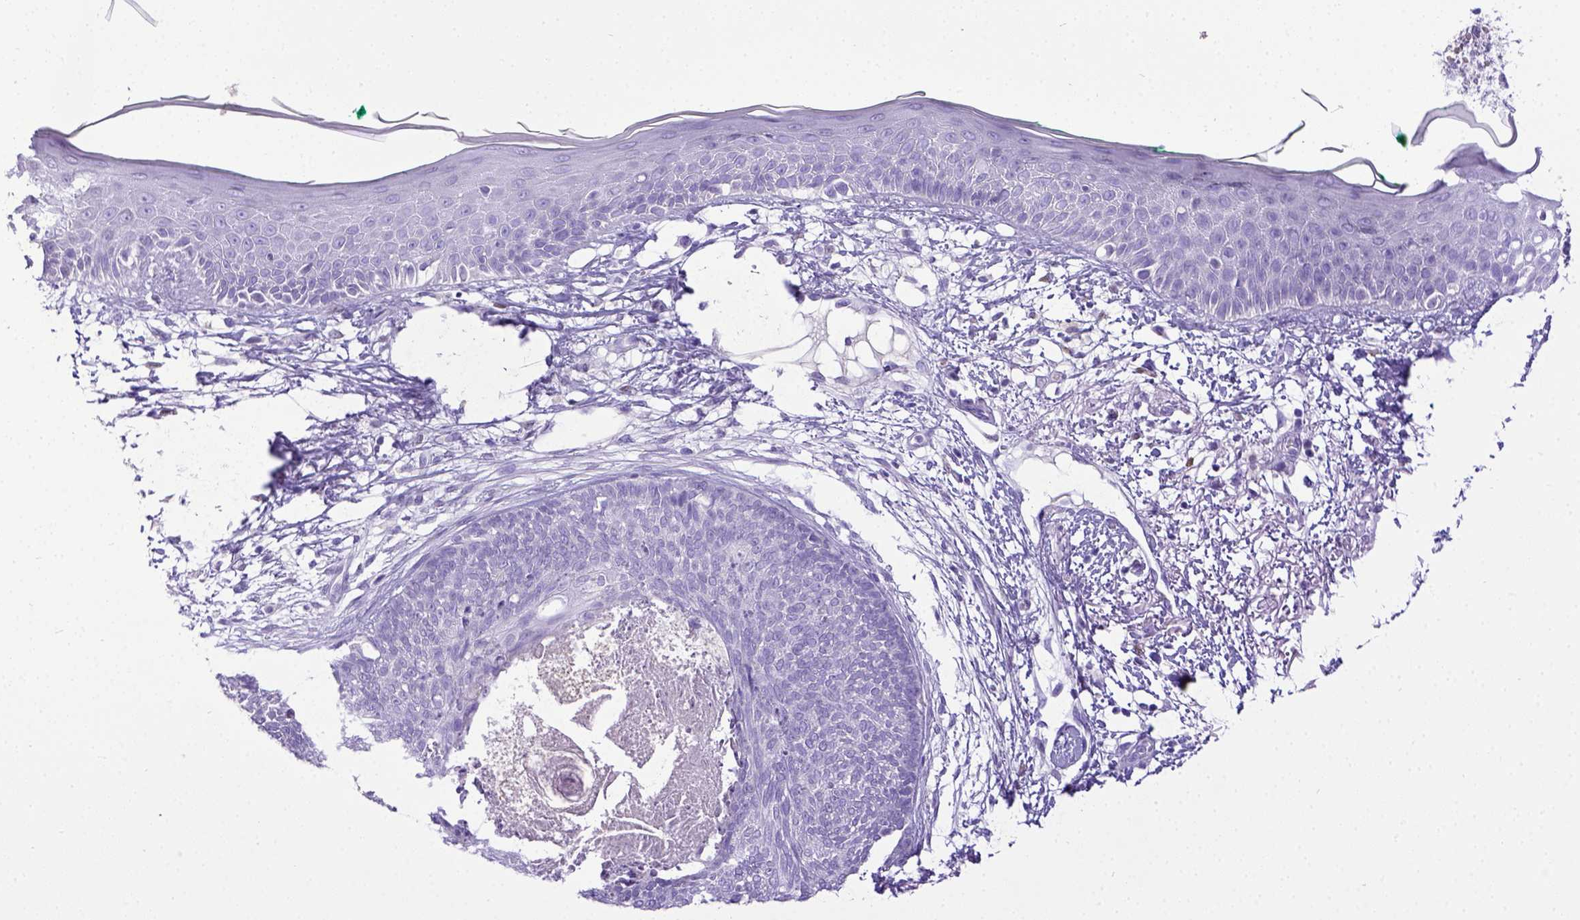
{"staining": {"intensity": "negative", "quantity": "none", "location": "none"}, "tissue": "skin cancer", "cell_type": "Tumor cells", "image_type": "cancer", "snomed": [{"axis": "morphology", "description": "Normal tissue, NOS"}, {"axis": "morphology", "description": "Basal cell carcinoma"}, {"axis": "topography", "description": "Skin"}], "caption": "High magnification brightfield microscopy of skin cancer (basal cell carcinoma) stained with DAB (3,3'-diaminobenzidine) (brown) and counterstained with hematoxylin (blue): tumor cells show no significant positivity.", "gene": "ESR1", "patient": {"sex": "male", "age": 84}}